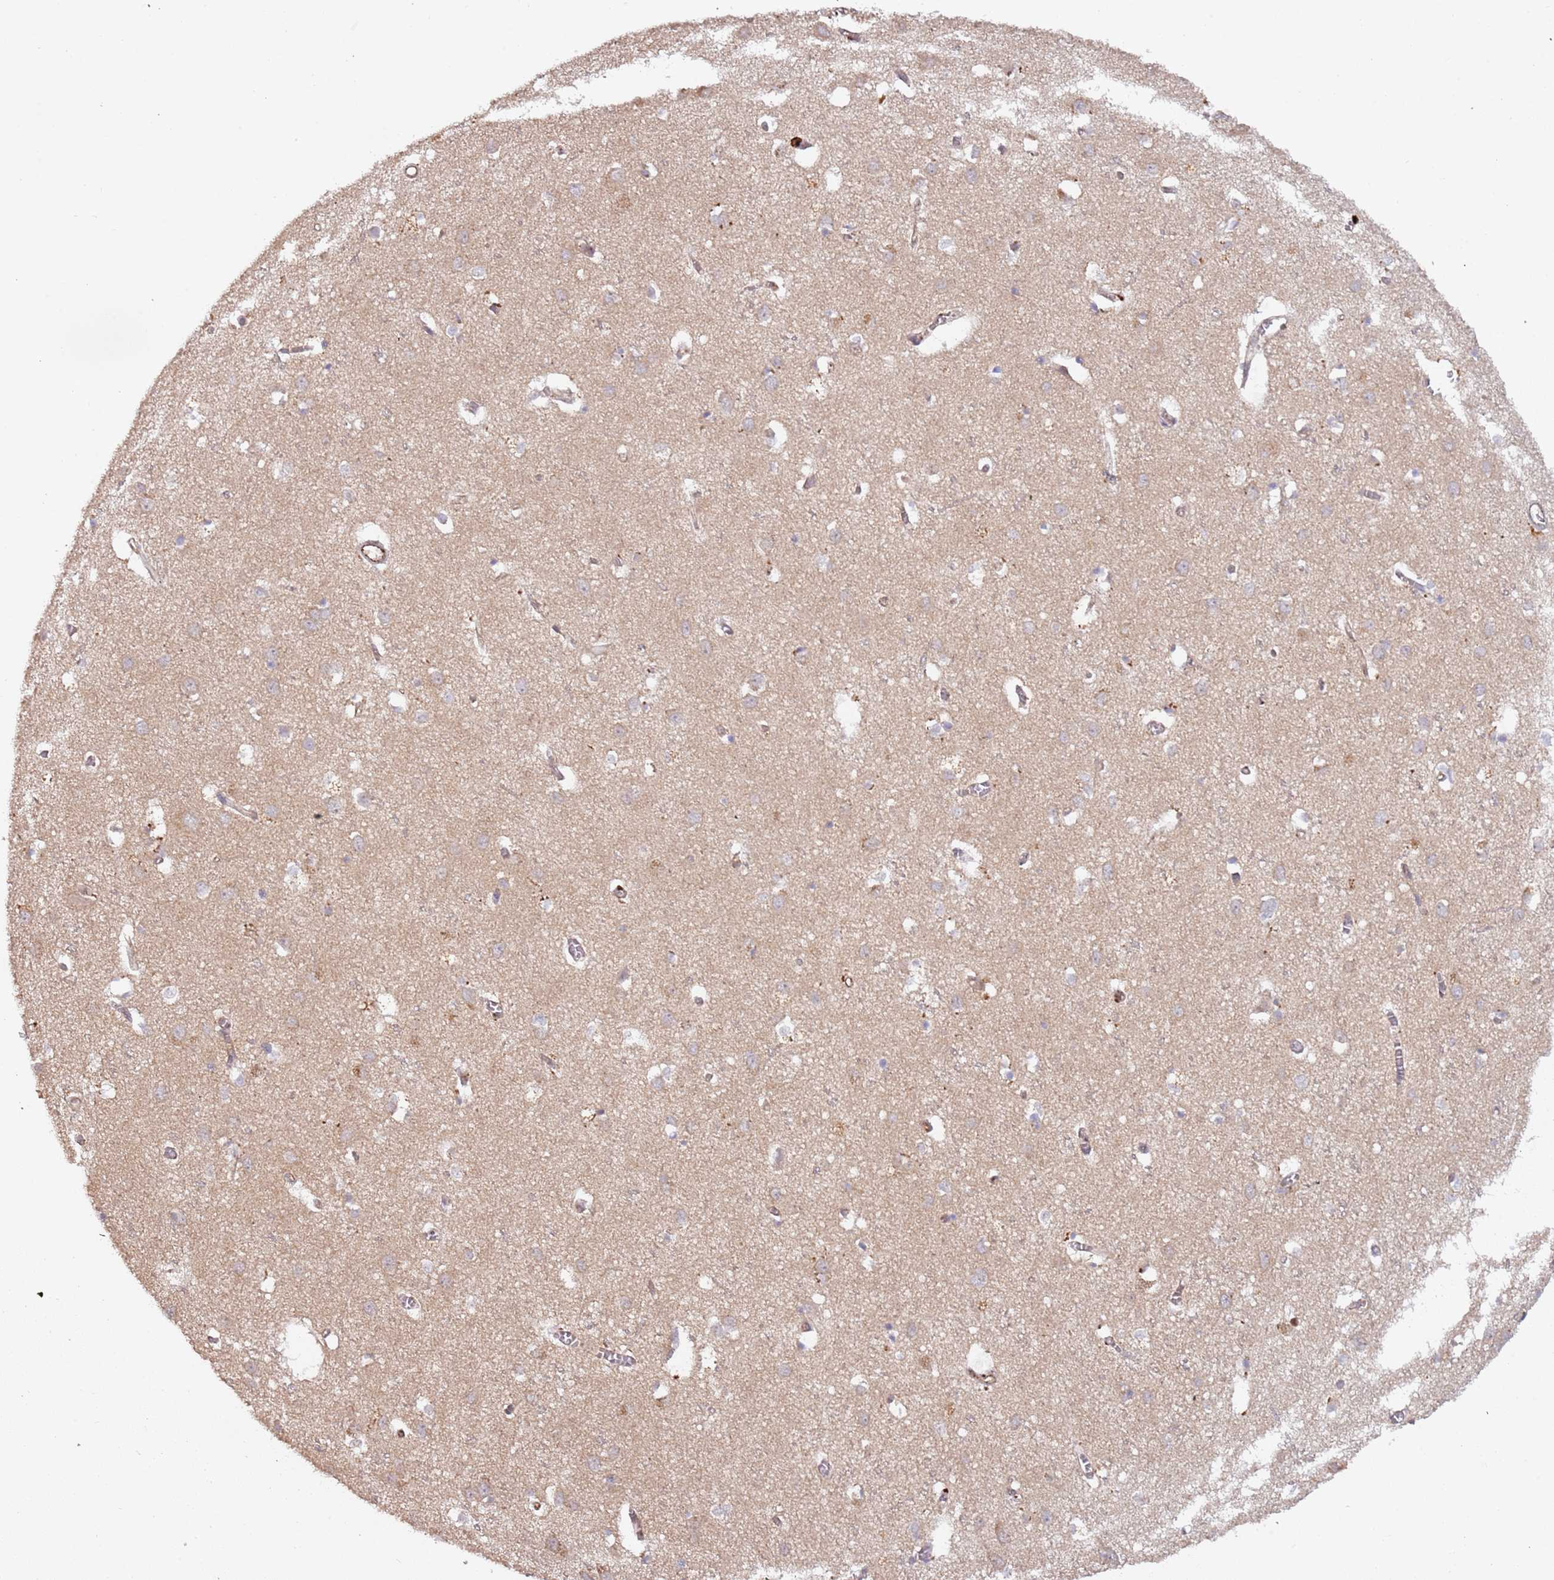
{"staining": {"intensity": "negative", "quantity": "none", "location": "none"}, "tissue": "cerebral cortex", "cell_type": "Endothelial cells", "image_type": "normal", "snomed": [{"axis": "morphology", "description": "Normal tissue, NOS"}, {"axis": "topography", "description": "Cerebral cortex"}], "caption": "This is a photomicrograph of immunohistochemistry staining of benign cerebral cortex, which shows no expression in endothelial cells. (Brightfield microscopy of DAB immunohistochemistry (IHC) at high magnification).", "gene": "KANSL1L", "patient": {"sex": "female", "age": 64}}